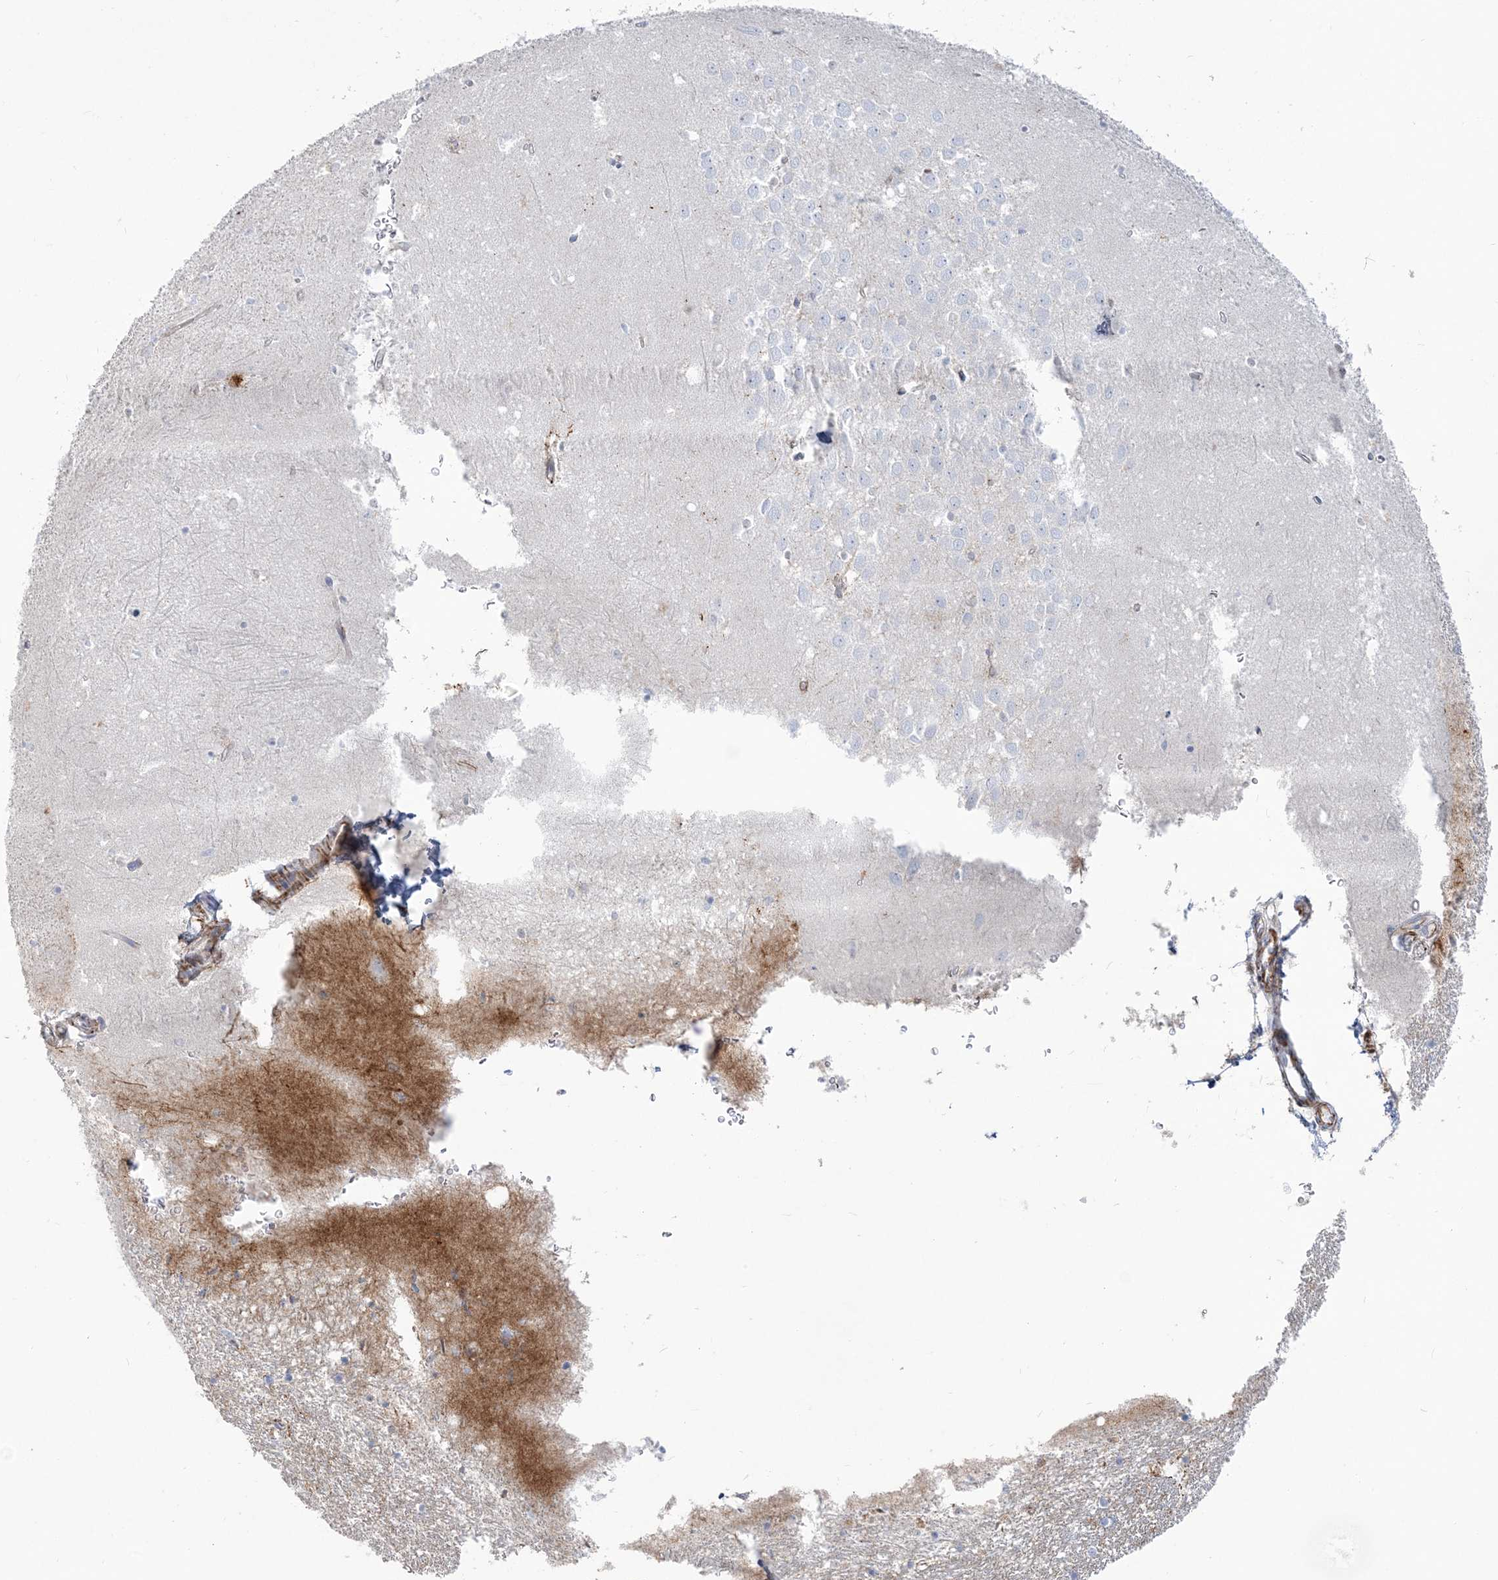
{"staining": {"intensity": "negative", "quantity": "none", "location": "none"}, "tissue": "hippocampus", "cell_type": "Glial cells", "image_type": "normal", "snomed": [{"axis": "morphology", "description": "Normal tissue, NOS"}, {"axis": "topography", "description": "Hippocampus"}], "caption": "IHC of benign hippocampus shows no staining in glial cells. (Stains: DAB immunohistochemistry with hematoxylin counter stain, Microscopy: brightfield microscopy at high magnification).", "gene": "PPIL6", "patient": {"sex": "female", "age": 64}}